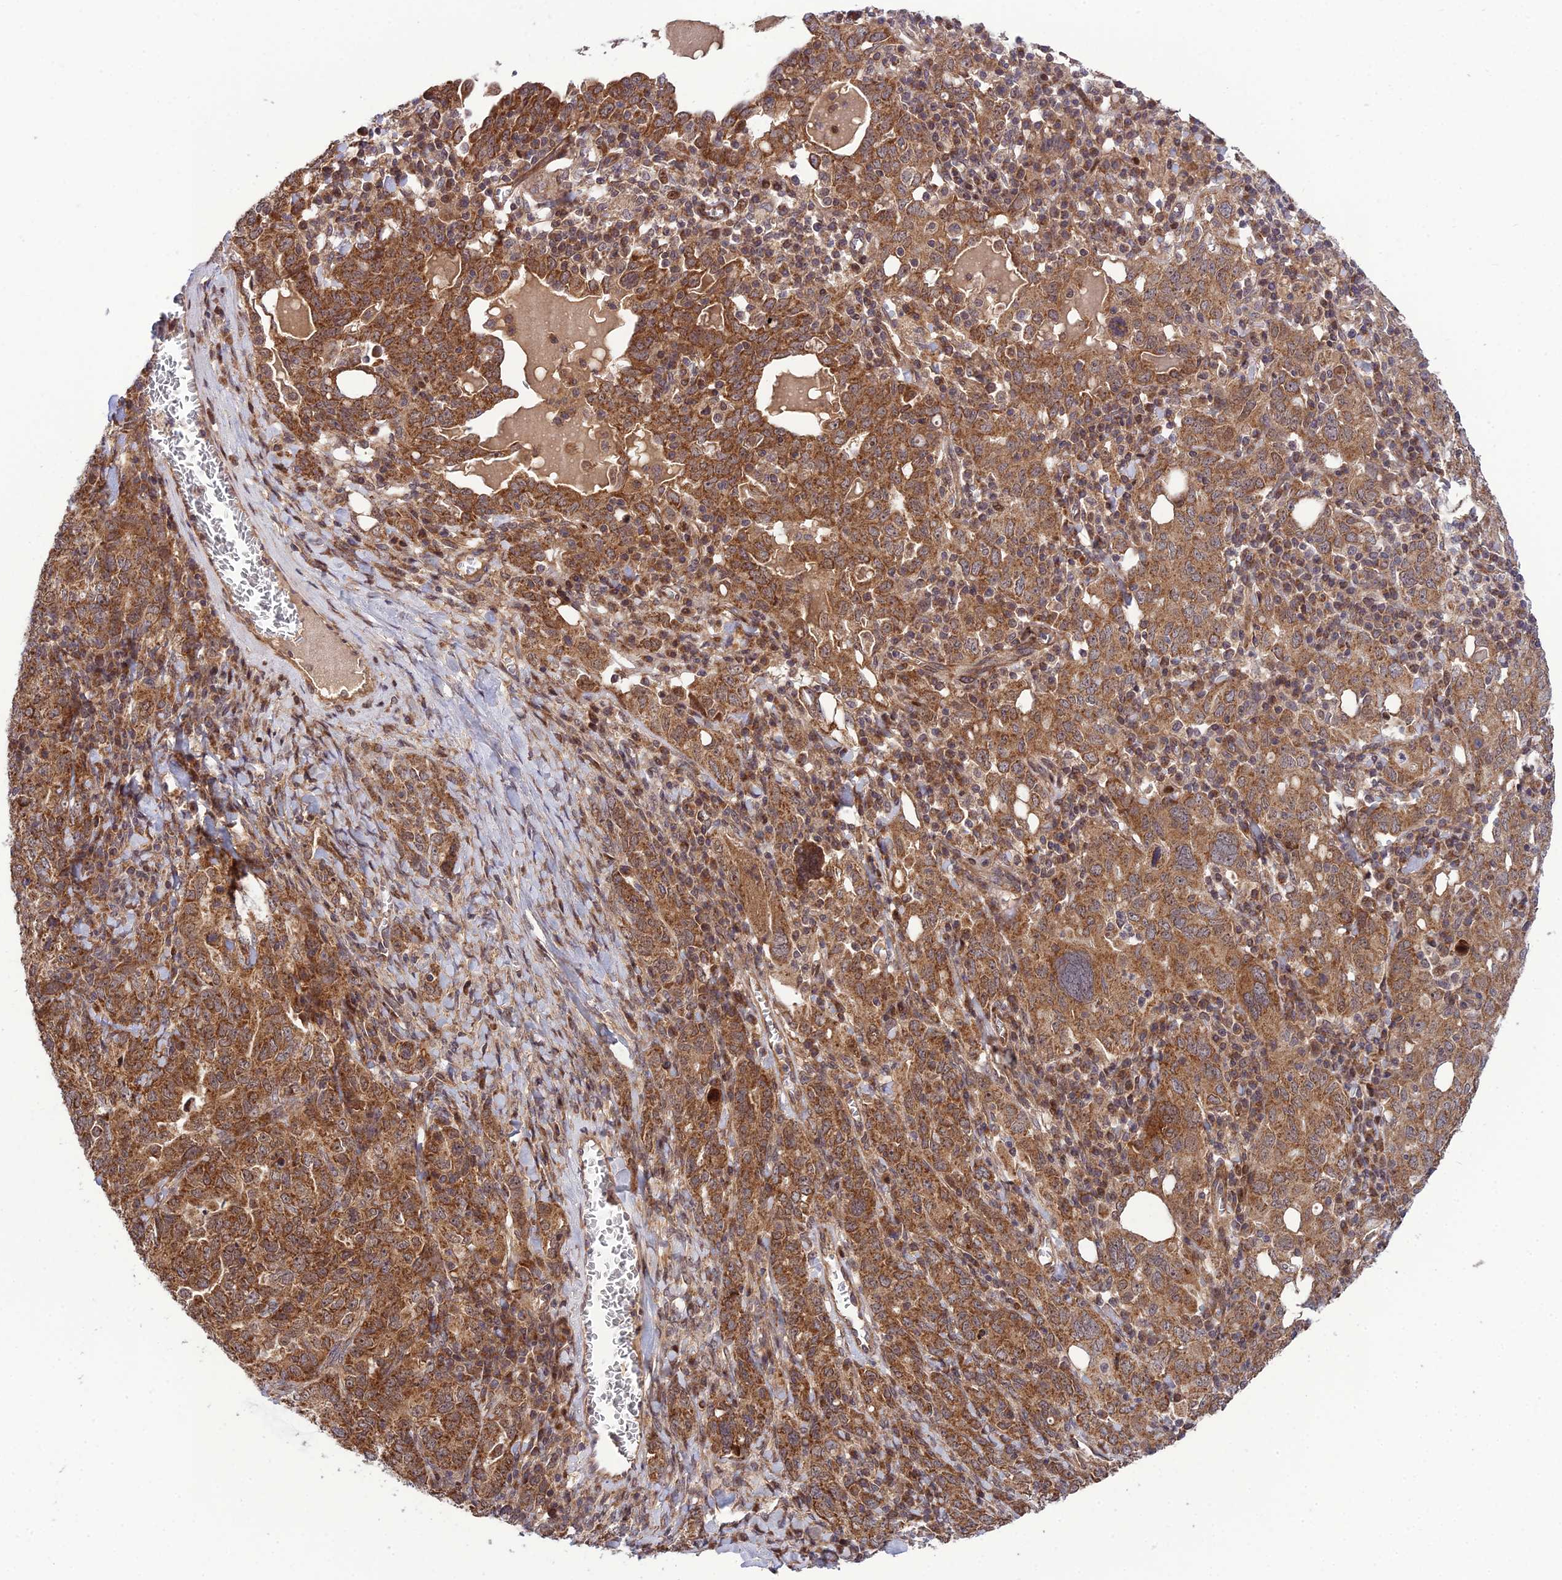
{"staining": {"intensity": "moderate", "quantity": ">75%", "location": "cytoplasmic/membranous"}, "tissue": "ovarian cancer", "cell_type": "Tumor cells", "image_type": "cancer", "snomed": [{"axis": "morphology", "description": "Carcinoma, endometroid"}, {"axis": "topography", "description": "Ovary"}], "caption": "Ovarian endometroid carcinoma stained with a protein marker displays moderate staining in tumor cells.", "gene": "PLEKHG2", "patient": {"sex": "female", "age": 62}}